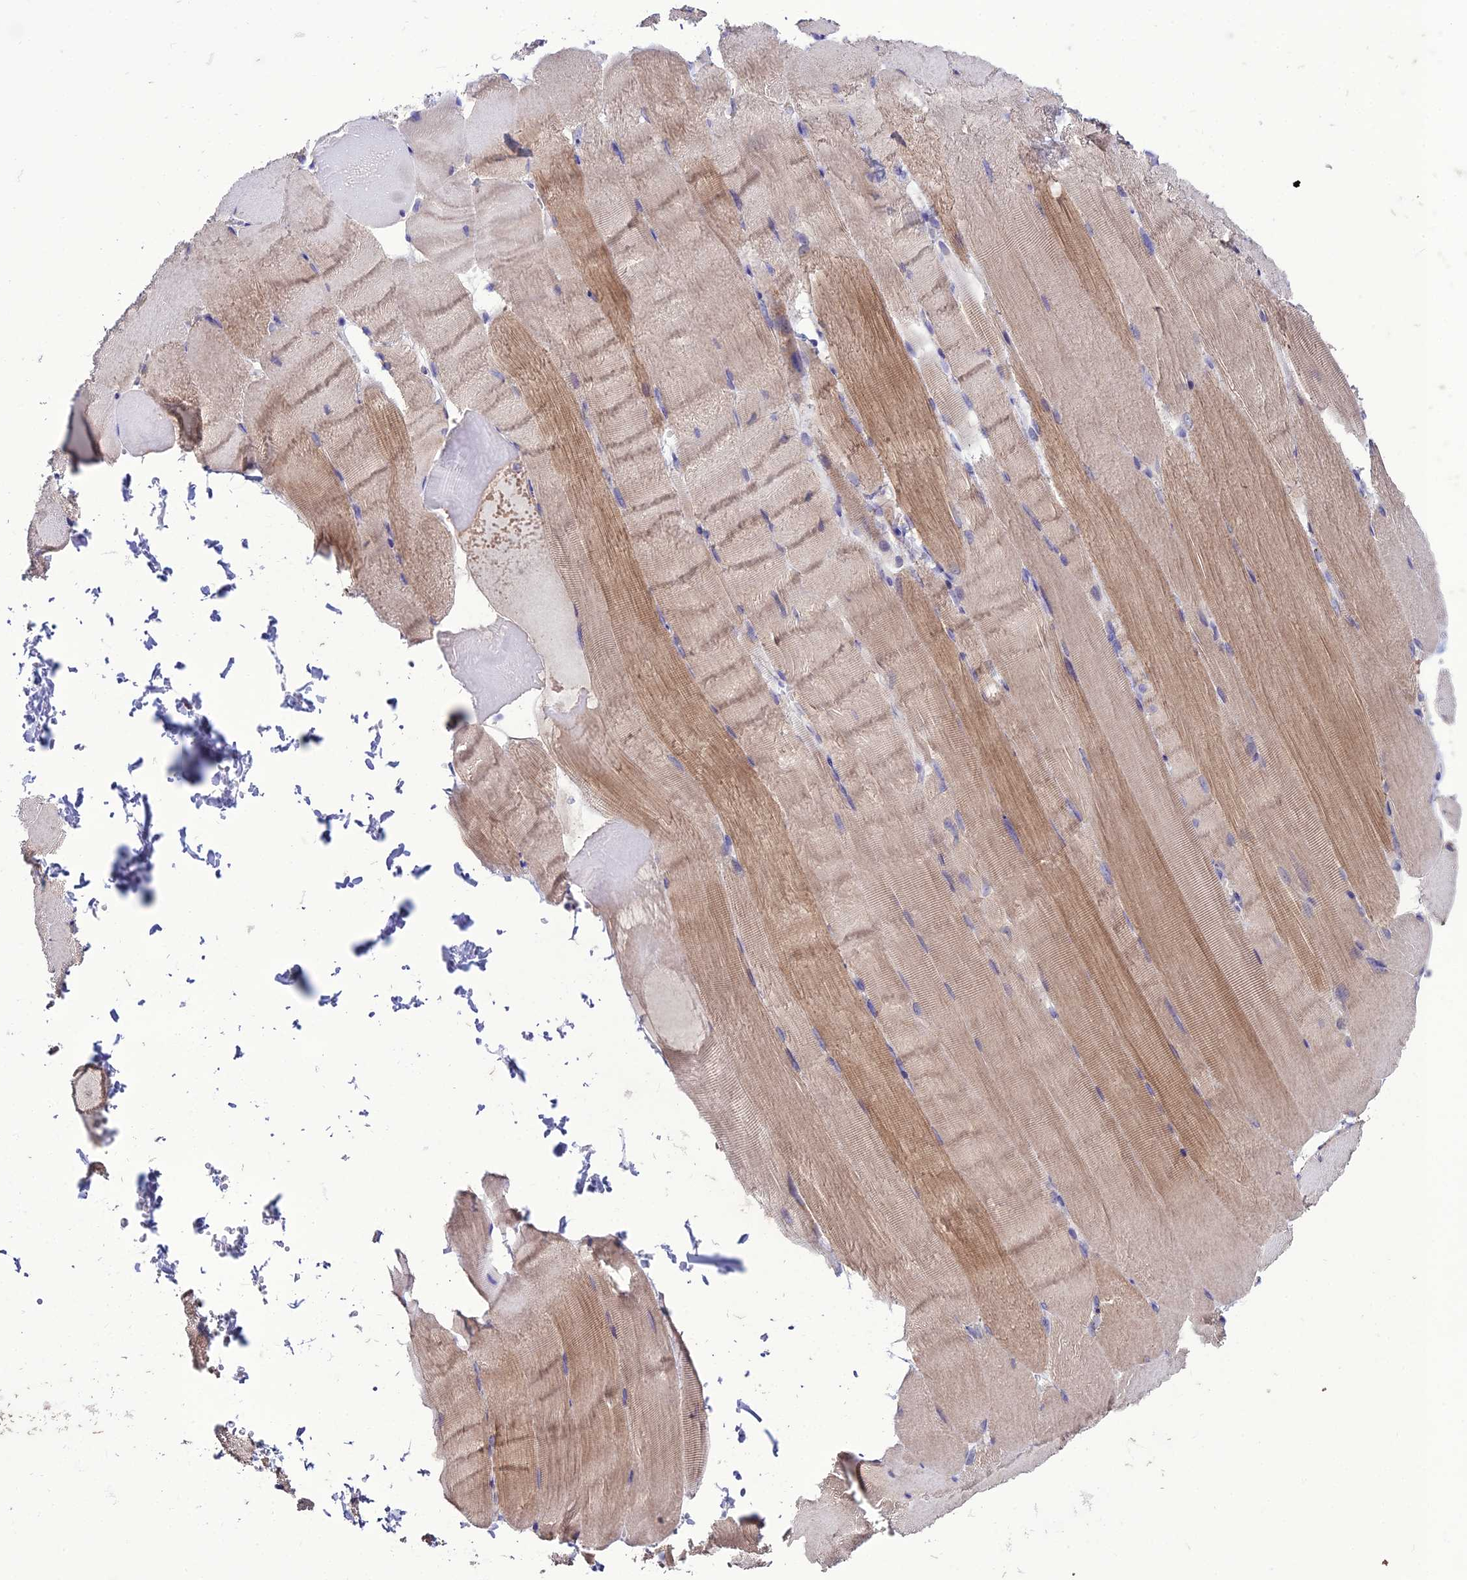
{"staining": {"intensity": "moderate", "quantity": "<25%", "location": "cytoplasmic/membranous"}, "tissue": "skeletal muscle", "cell_type": "Myocytes", "image_type": "normal", "snomed": [{"axis": "morphology", "description": "Normal tissue, NOS"}, {"axis": "topography", "description": "Skeletal muscle"}, {"axis": "topography", "description": "Parathyroid gland"}], "caption": "Human skeletal muscle stained for a protein (brown) shows moderate cytoplasmic/membranous positive expression in about <25% of myocytes.", "gene": "HOGA1", "patient": {"sex": "female", "age": 37}}